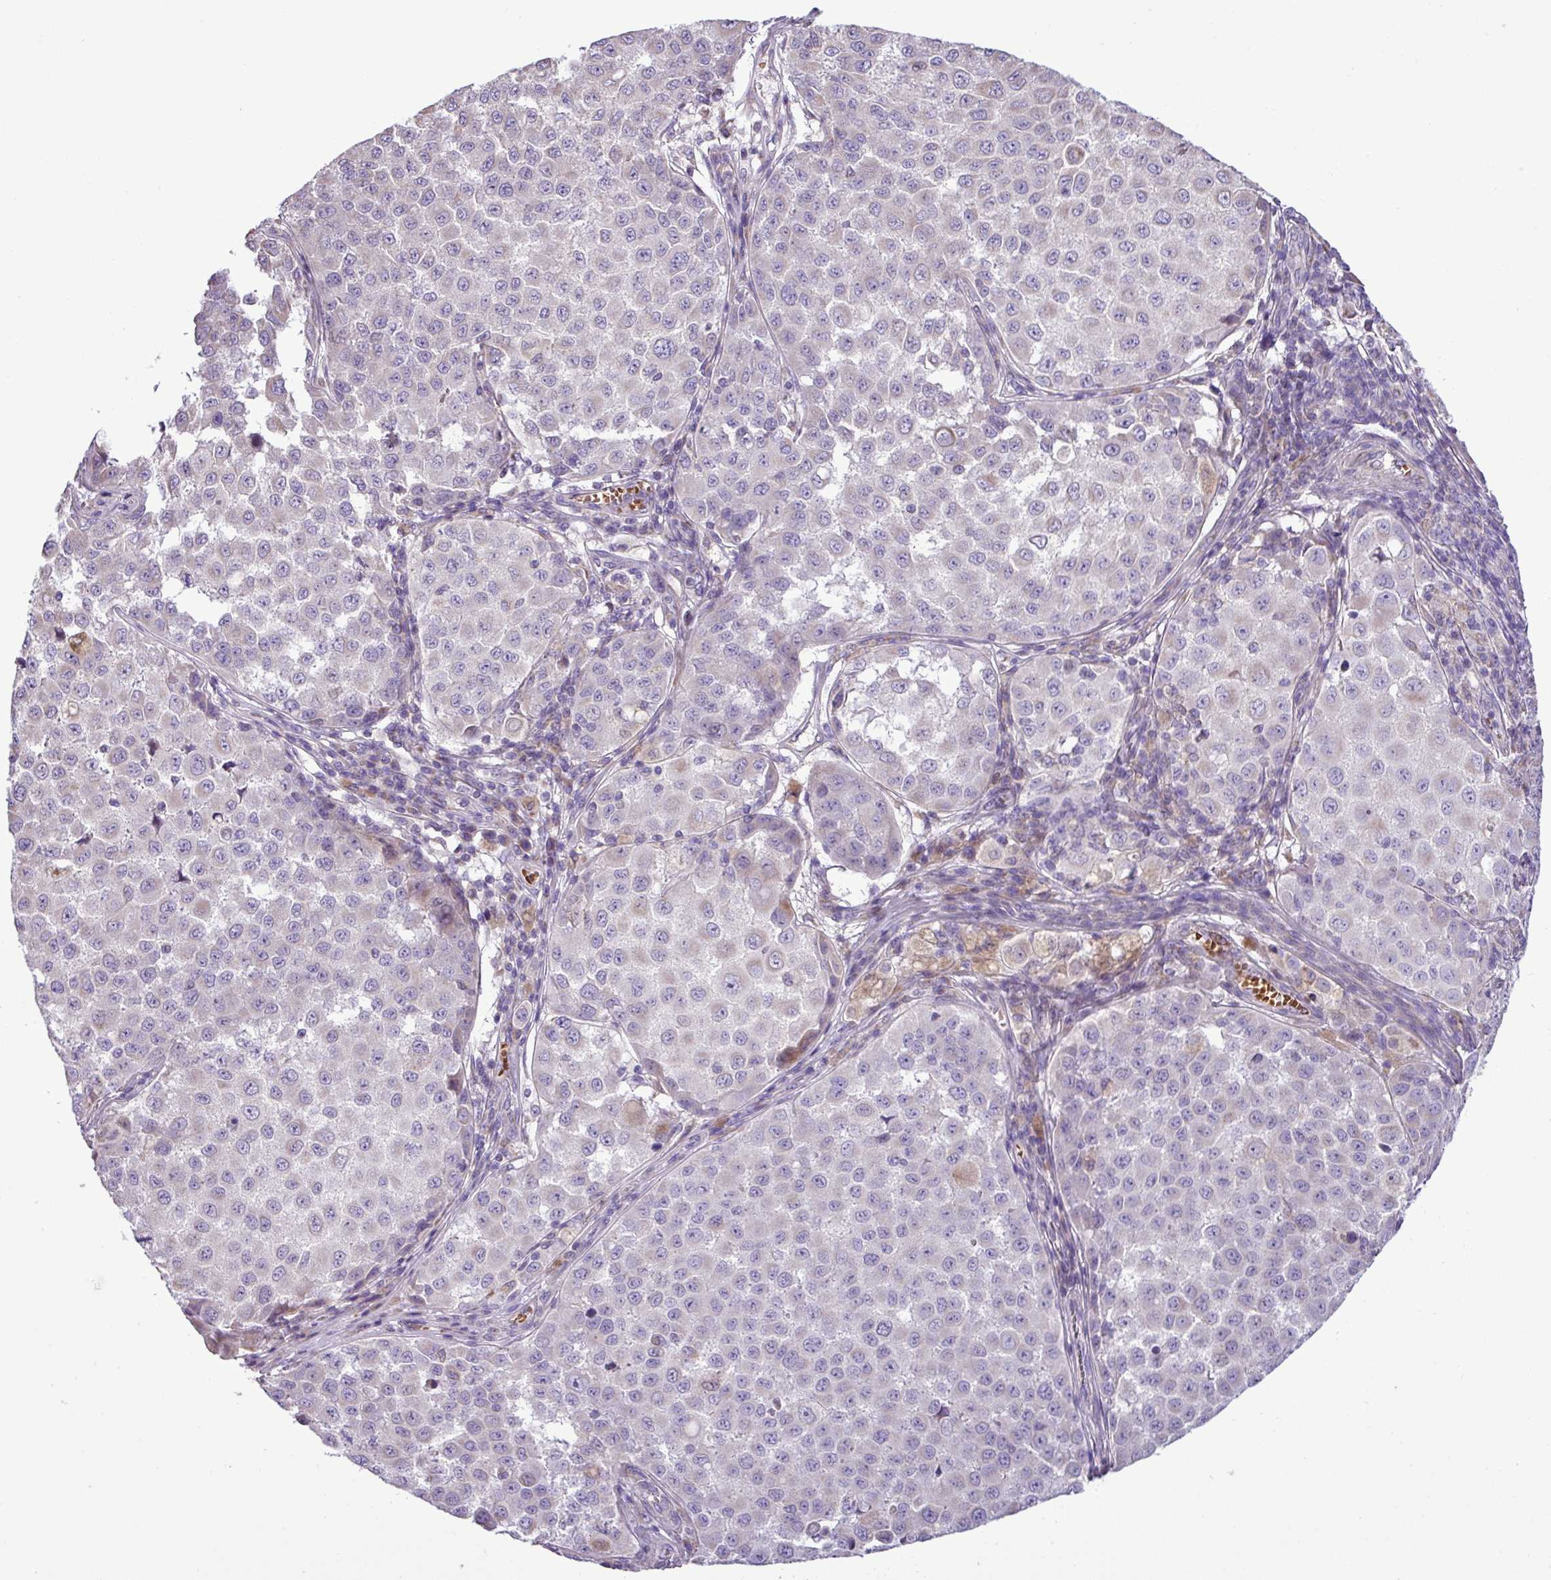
{"staining": {"intensity": "weak", "quantity": "<25%", "location": "cytoplasmic/membranous"}, "tissue": "melanoma", "cell_type": "Tumor cells", "image_type": "cancer", "snomed": [{"axis": "morphology", "description": "Malignant melanoma, NOS"}, {"axis": "topography", "description": "Skin"}], "caption": "Immunohistochemistry photomicrograph of human melanoma stained for a protein (brown), which displays no positivity in tumor cells.", "gene": "FAM183A", "patient": {"sex": "male", "age": 64}}